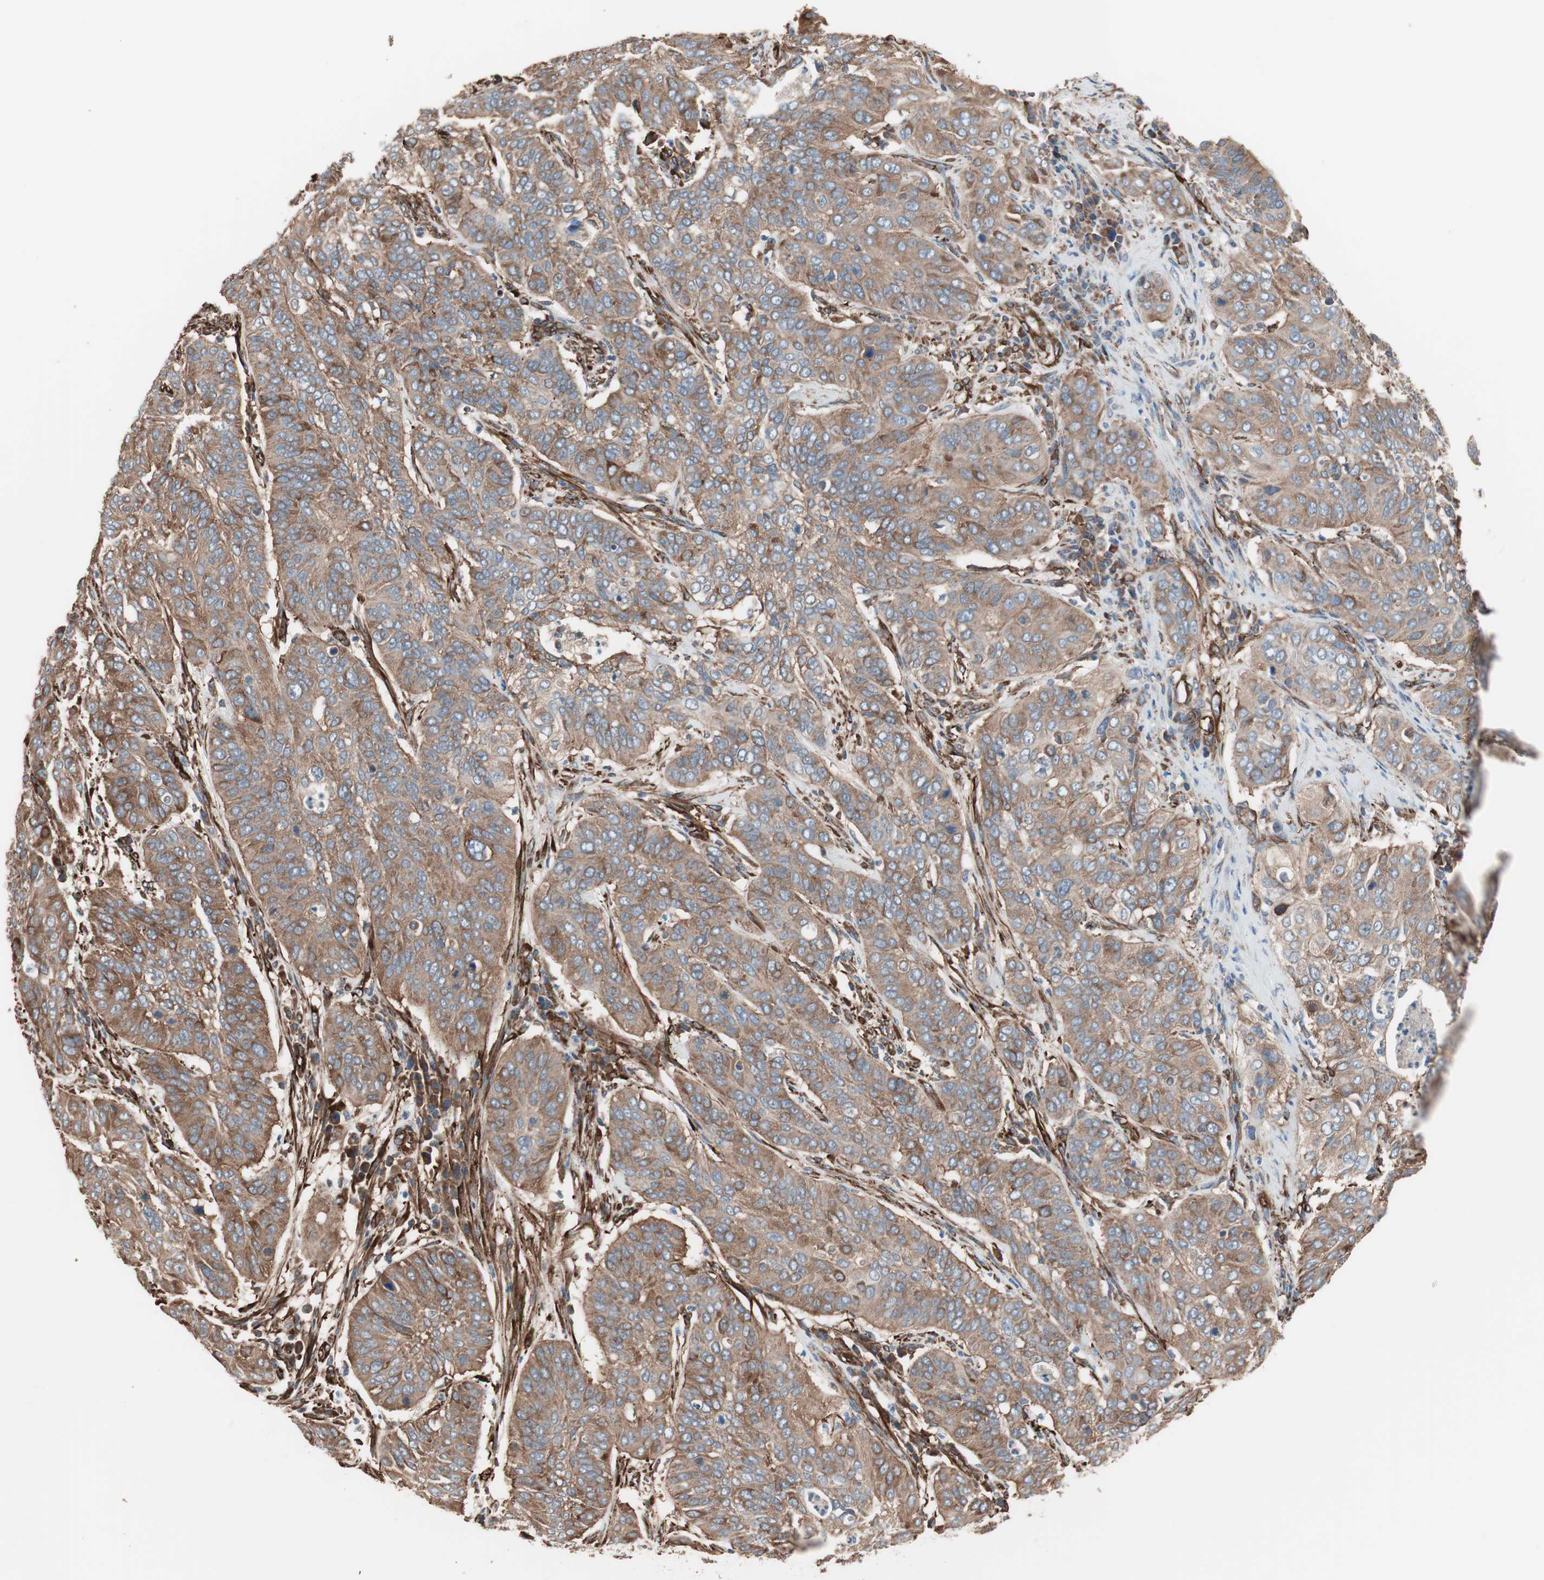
{"staining": {"intensity": "moderate", "quantity": ">75%", "location": "cytoplasmic/membranous"}, "tissue": "cervical cancer", "cell_type": "Tumor cells", "image_type": "cancer", "snomed": [{"axis": "morphology", "description": "Squamous cell carcinoma, NOS"}, {"axis": "topography", "description": "Cervix"}], "caption": "This histopathology image reveals cervical squamous cell carcinoma stained with IHC to label a protein in brown. The cytoplasmic/membranous of tumor cells show moderate positivity for the protein. Nuclei are counter-stained blue.", "gene": "GPSM2", "patient": {"sex": "female", "age": 39}}